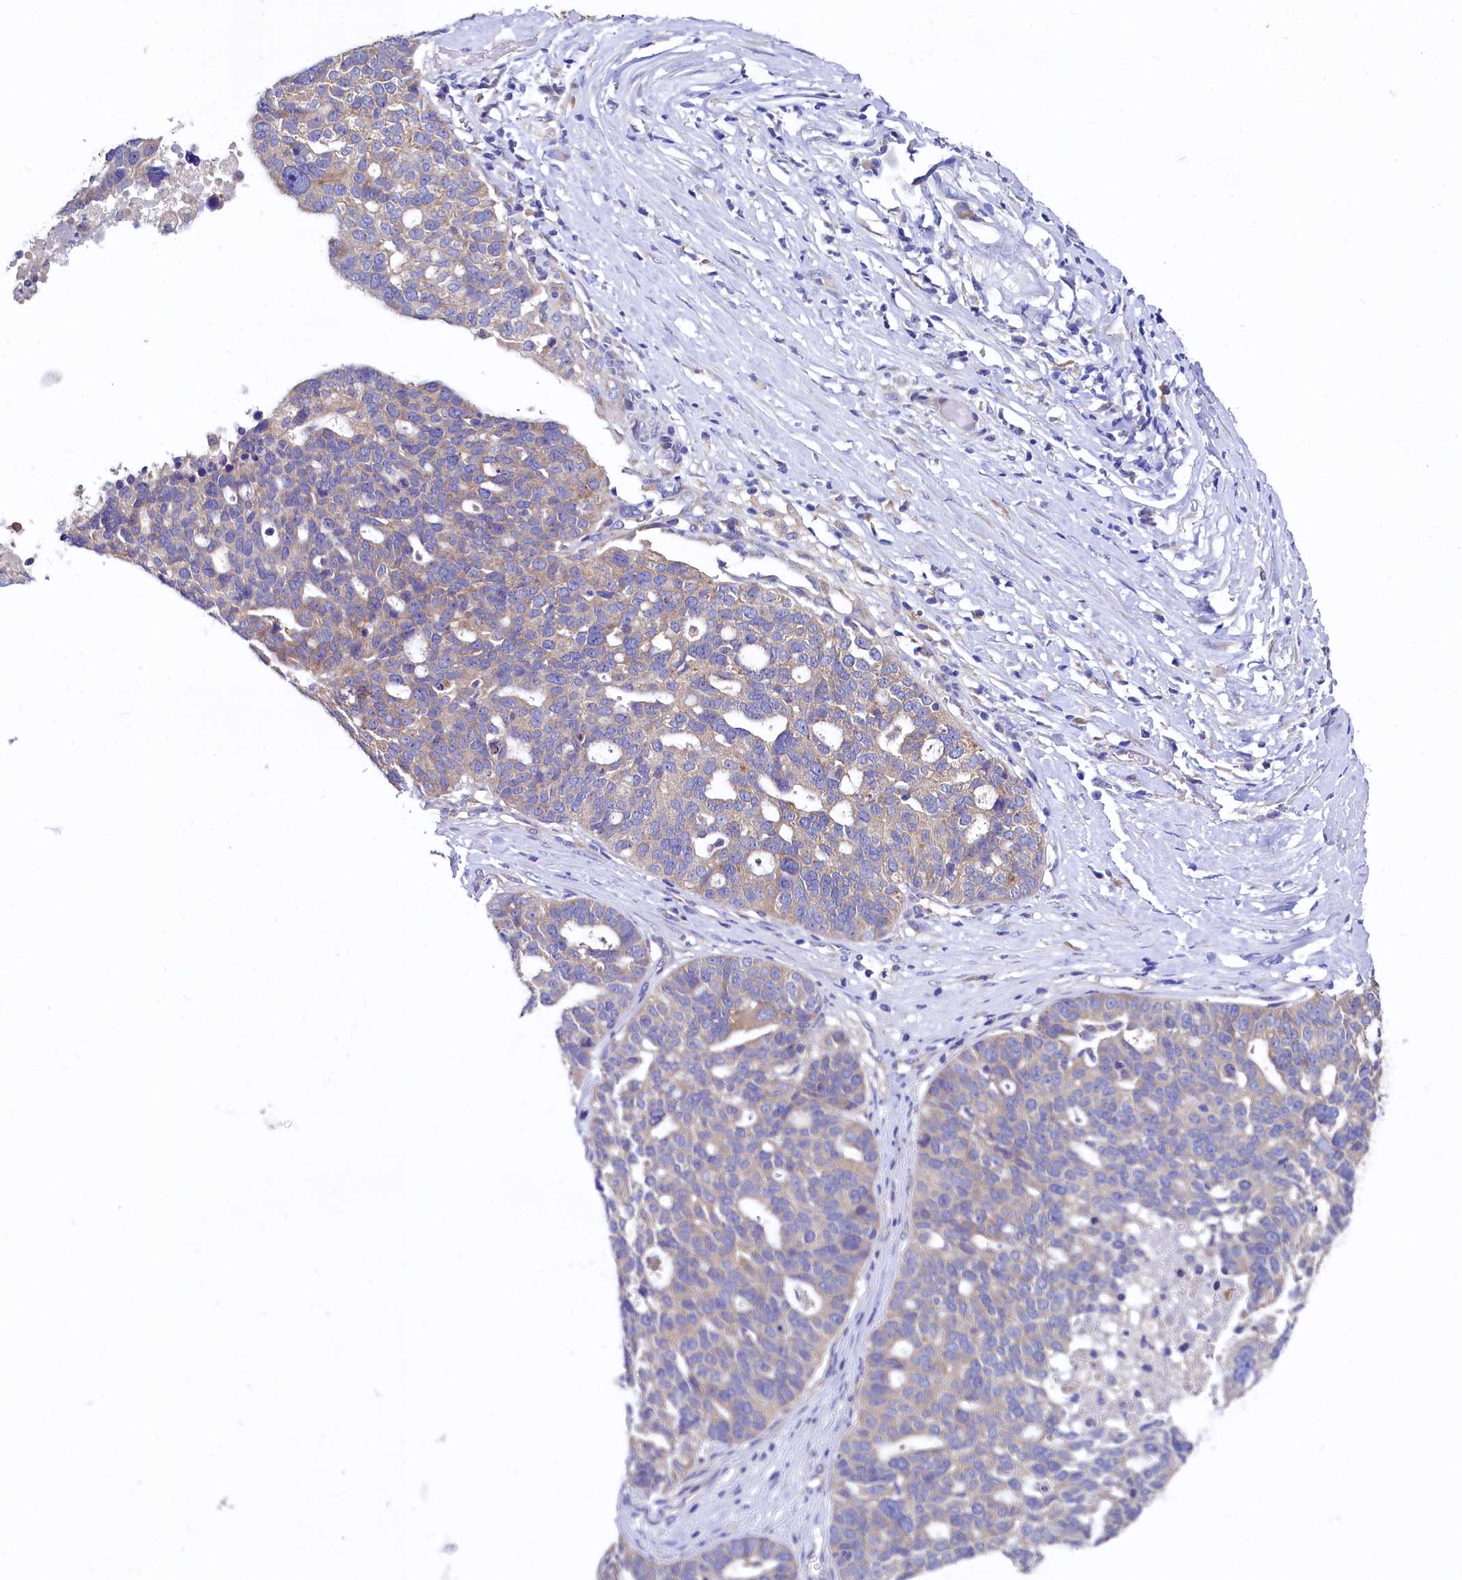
{"staining": {"intensity": "weak", "quantity": "<25%", "location": "cytoplasmic/membranous"}, "tissue": "ovarian cancer", "cell_type": "Tumor cells", "image_type": "cancer", "snomed": [{"axis": "morphology", "description": "Cystadenocarcinoma, serous, NOS"}, {"axis": "topography", "description": "Ovary"}], "caption": "Ovarian serous cystadenocarcinoma stained for a protein using IHC reveals no positivity tumor cells.", "gene": "QARS1", "patient": {"sex": "female", "age": 59}}